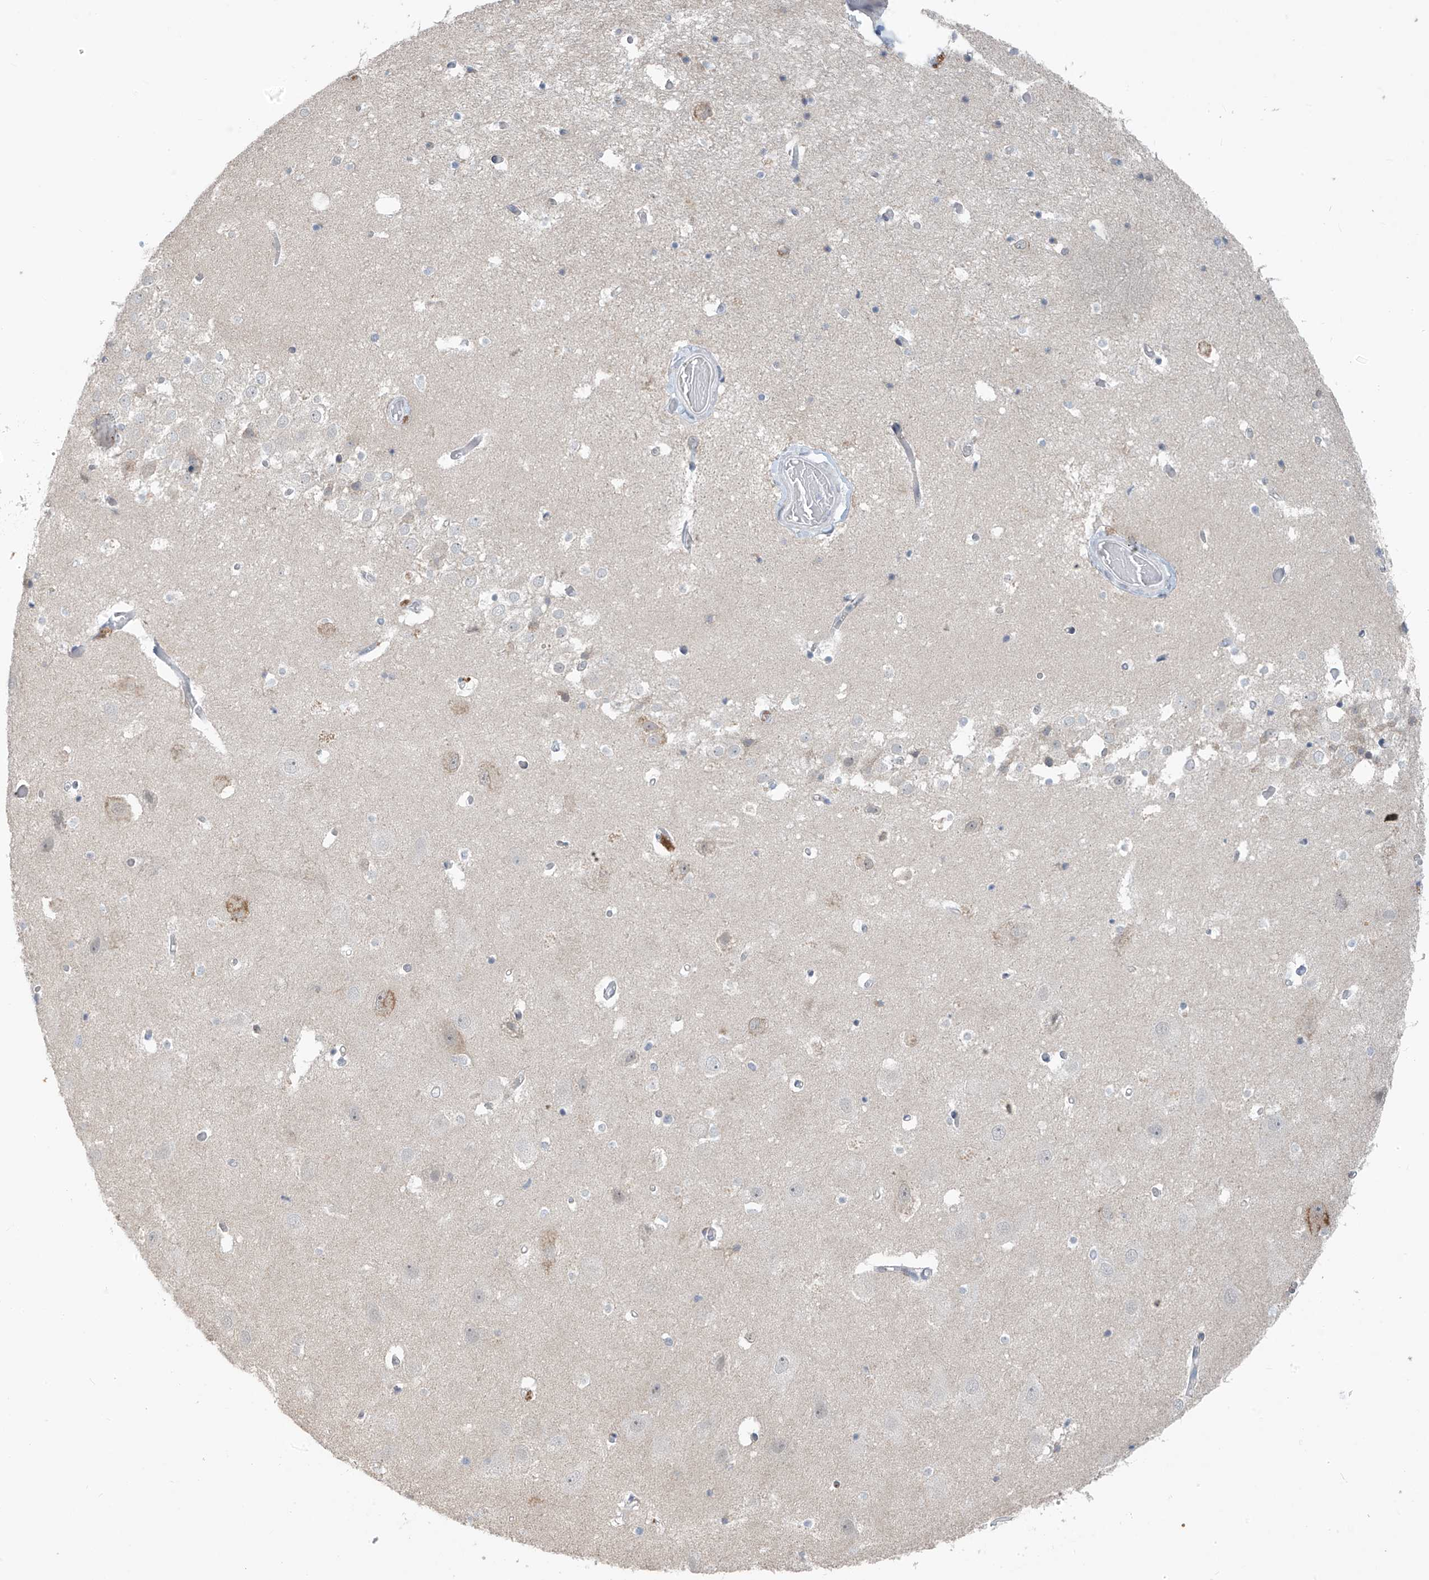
{"staining": {"intensity": "negative", "quantity": "none", "location": "none"}, "tissue": "hippocampus", "cell_type": "Glial cells", "image_type": "normal", "snomed": [{"axis": "morphology", "description": "Normal tissue, NOS"}, {"axis": "topography", "description": "Hippocampus"}], "caption": "Hippocampus stained for a protein using immunohistochemistry reveals no staining glial cells.", "gene": "CYP4V2", "patient": {"sex": "female", "age": 52}}